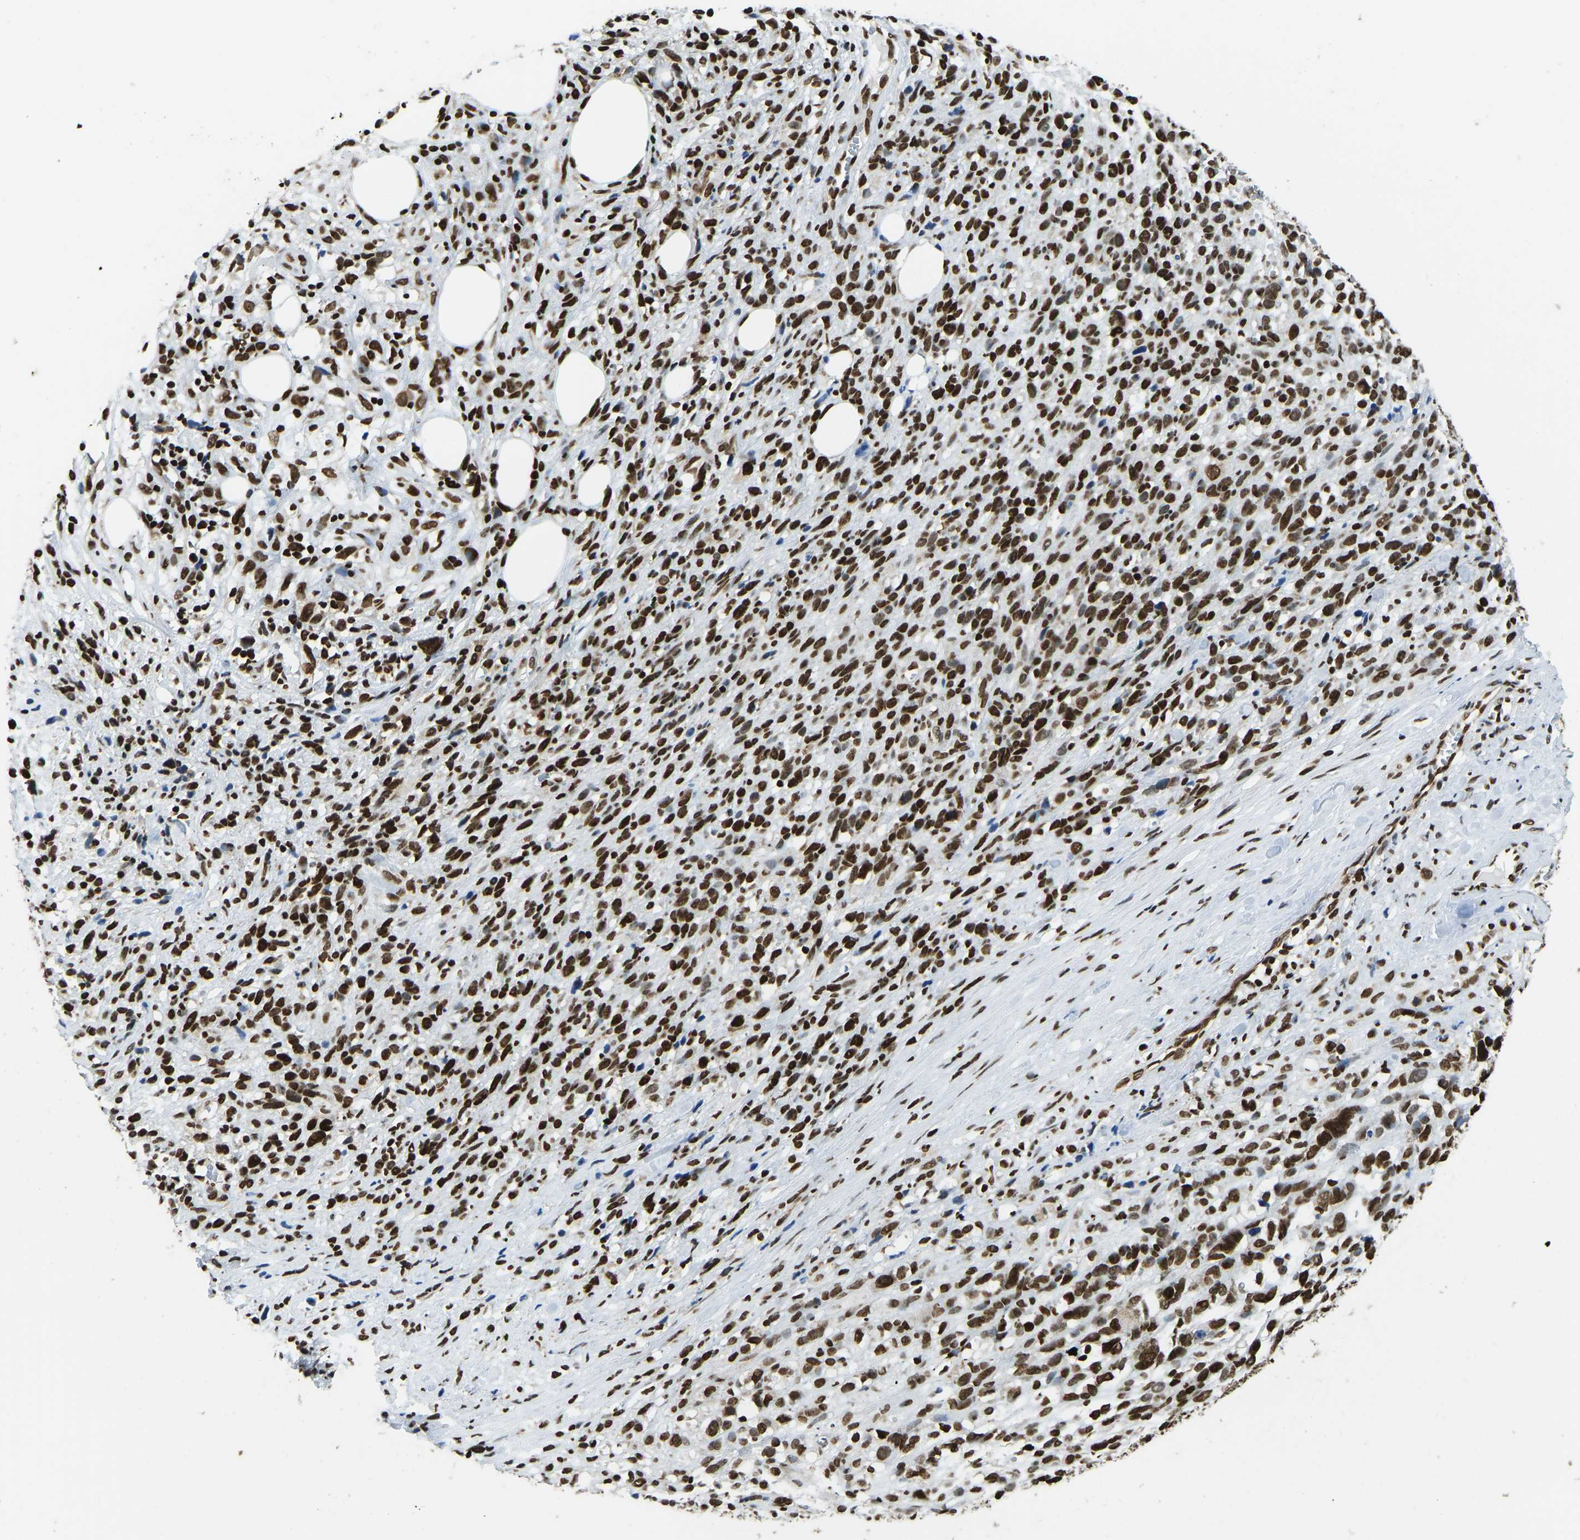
{"staining": {"intensity": "strong", "quantity": ">75%", "location": "nuclear"}, "tissue": "melanoma", "cell_type": "Tumor cells", "image_type": "cancer", "snomed": [{"axis": "morphology", "description": "Malignant melanoma, NOS"}, {"axis": "topography", "description": "Skin"}], "caption": "Protein staining of melanoma tissue displays strong nuclear expression in approximately >75% of tumor cells.", "gene": "ZSCAN20", "patient": {"sex": "female", "age": 55}}